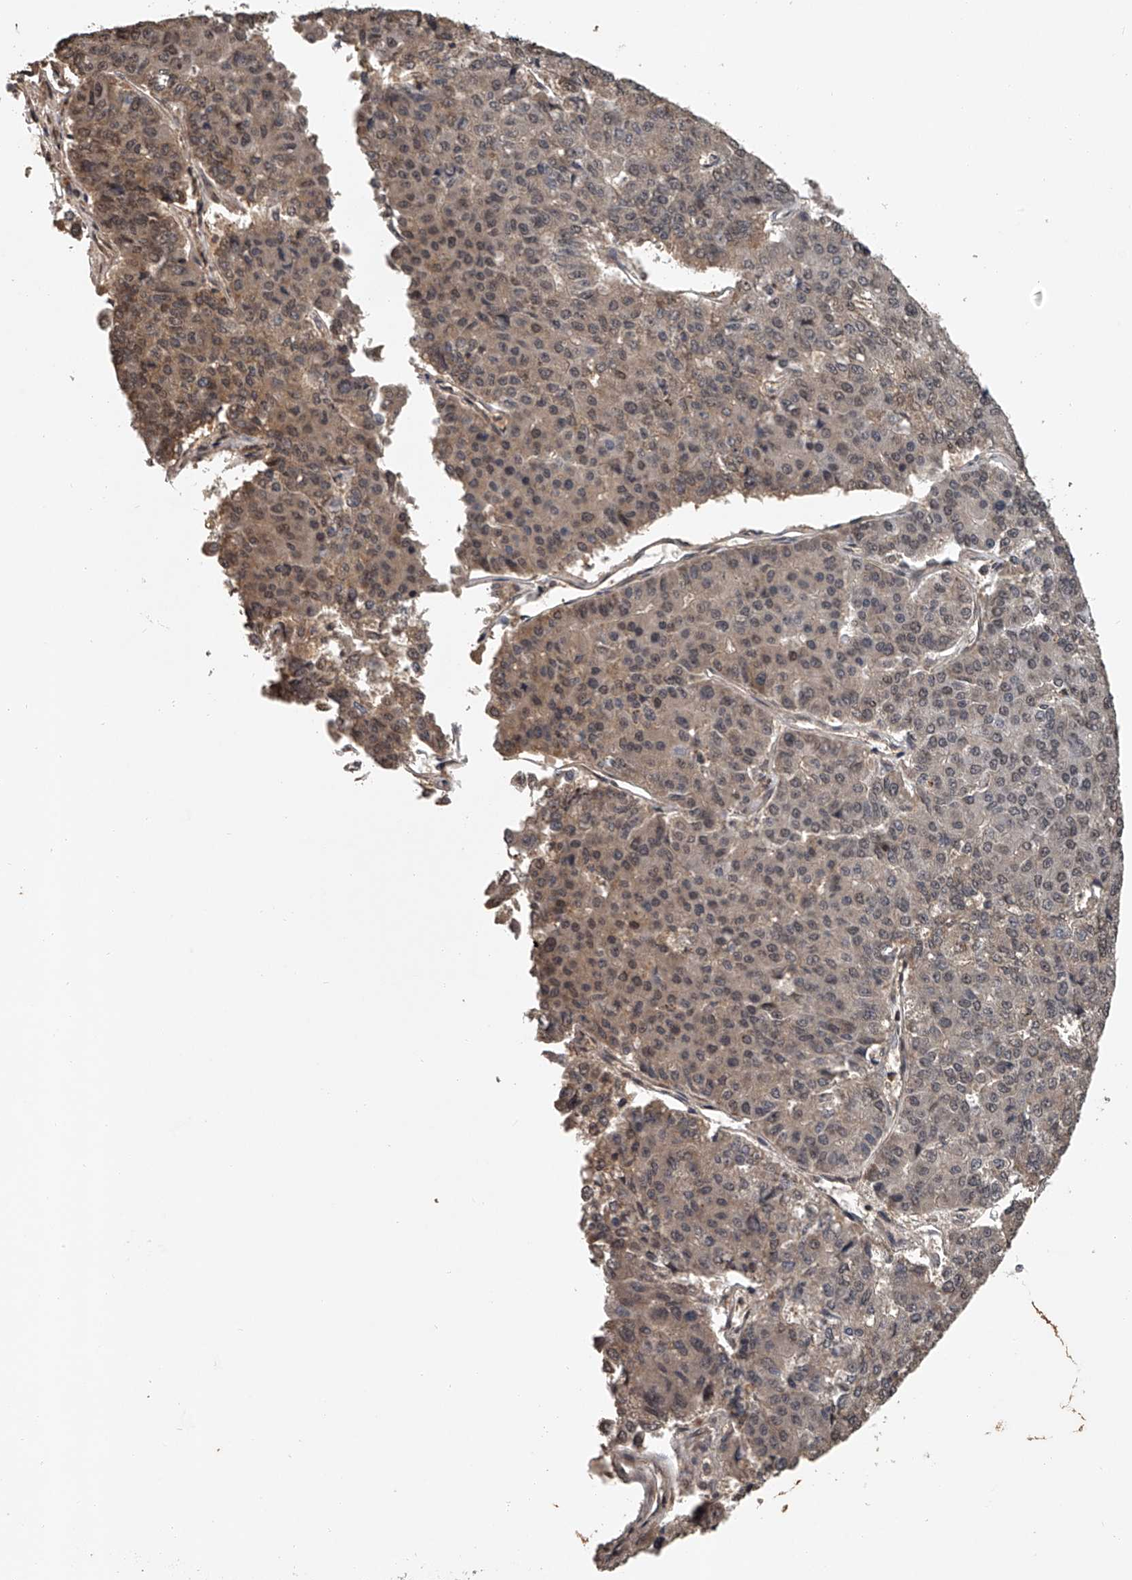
{"staining": {"intensity": "moderate", "quantity": ">75%", "location": "cytoplasmic/membranous,nuclear"}, "tissue": "pancreatic cancer", "cell_type": "Tumor cells", "image_type": "cancer", "snomed": [{"axis": "morphology", "description": "Adenocarcinoma, NOS"}, {"axis": "topography", "description": "Pancreas"}], "caption": "A medium amount of moderate cytoplasmic/membranous and nuclear staining is present in about >75% of tumor cells in adenocarcinoma (pancreatic) tissue.", "gene": "PLEKHG1", "patient": {"sex": "male", "age": 50}}